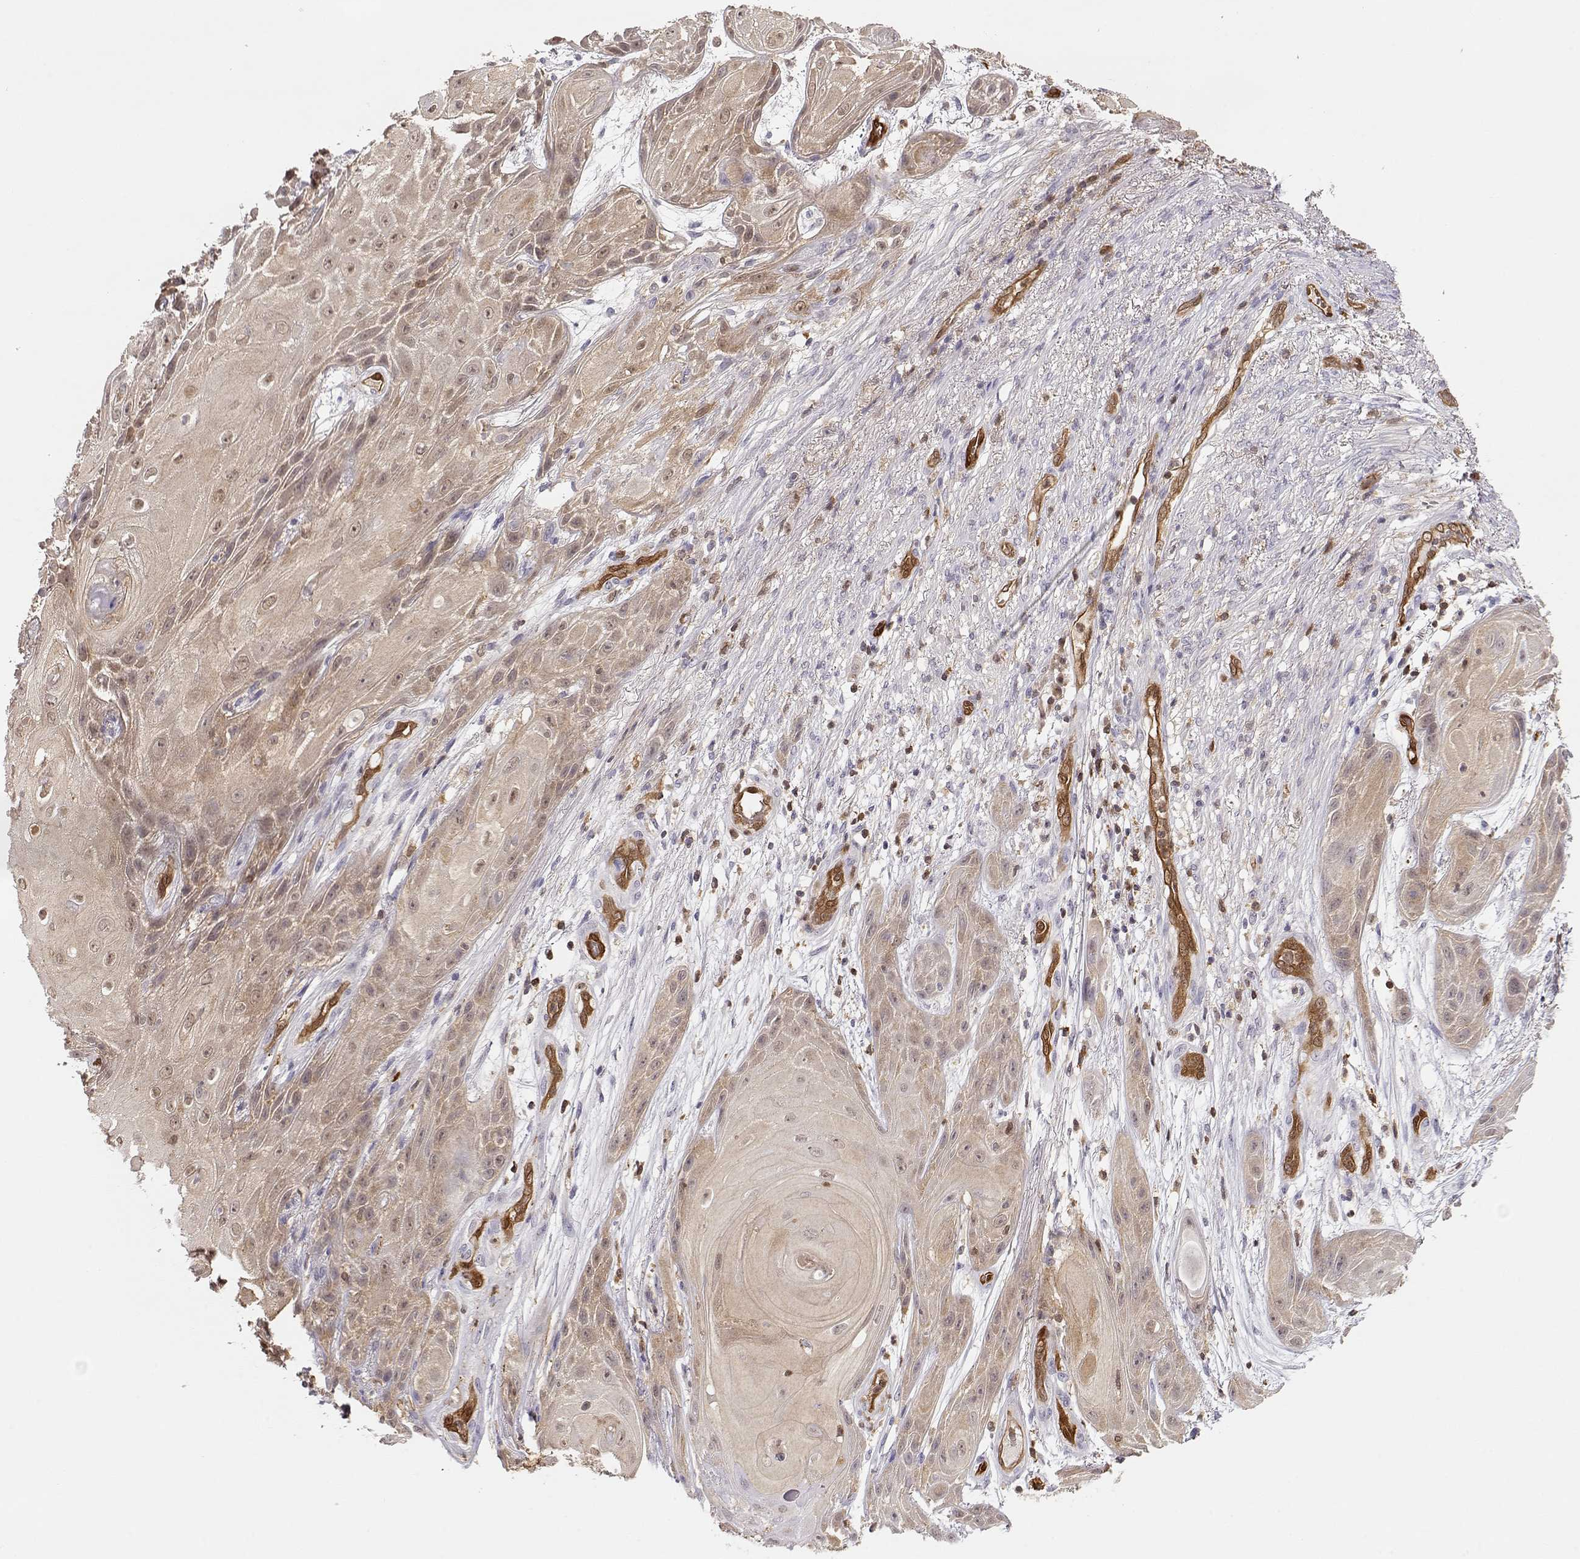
{"staining": {"intensity": "weak", "quantity": ">75%", "location": "cytoplasmic/membranous"}, "tissue": "skin cancer", "cell_type": "Tumor cells", "image_type": "cancer", "snomed": [{"axis": "morphology", "description": "Squamous cell carcinoma, NOS"}, {"axis": "topography", "description": "Skin"}], "caption": "Weak cytoplasmic/membranous protein expression is appreciated in approximately >75% of tumor cells in skin cancer.", "gene": "PNP", "patient": {"sex": "male", "age": 62}}